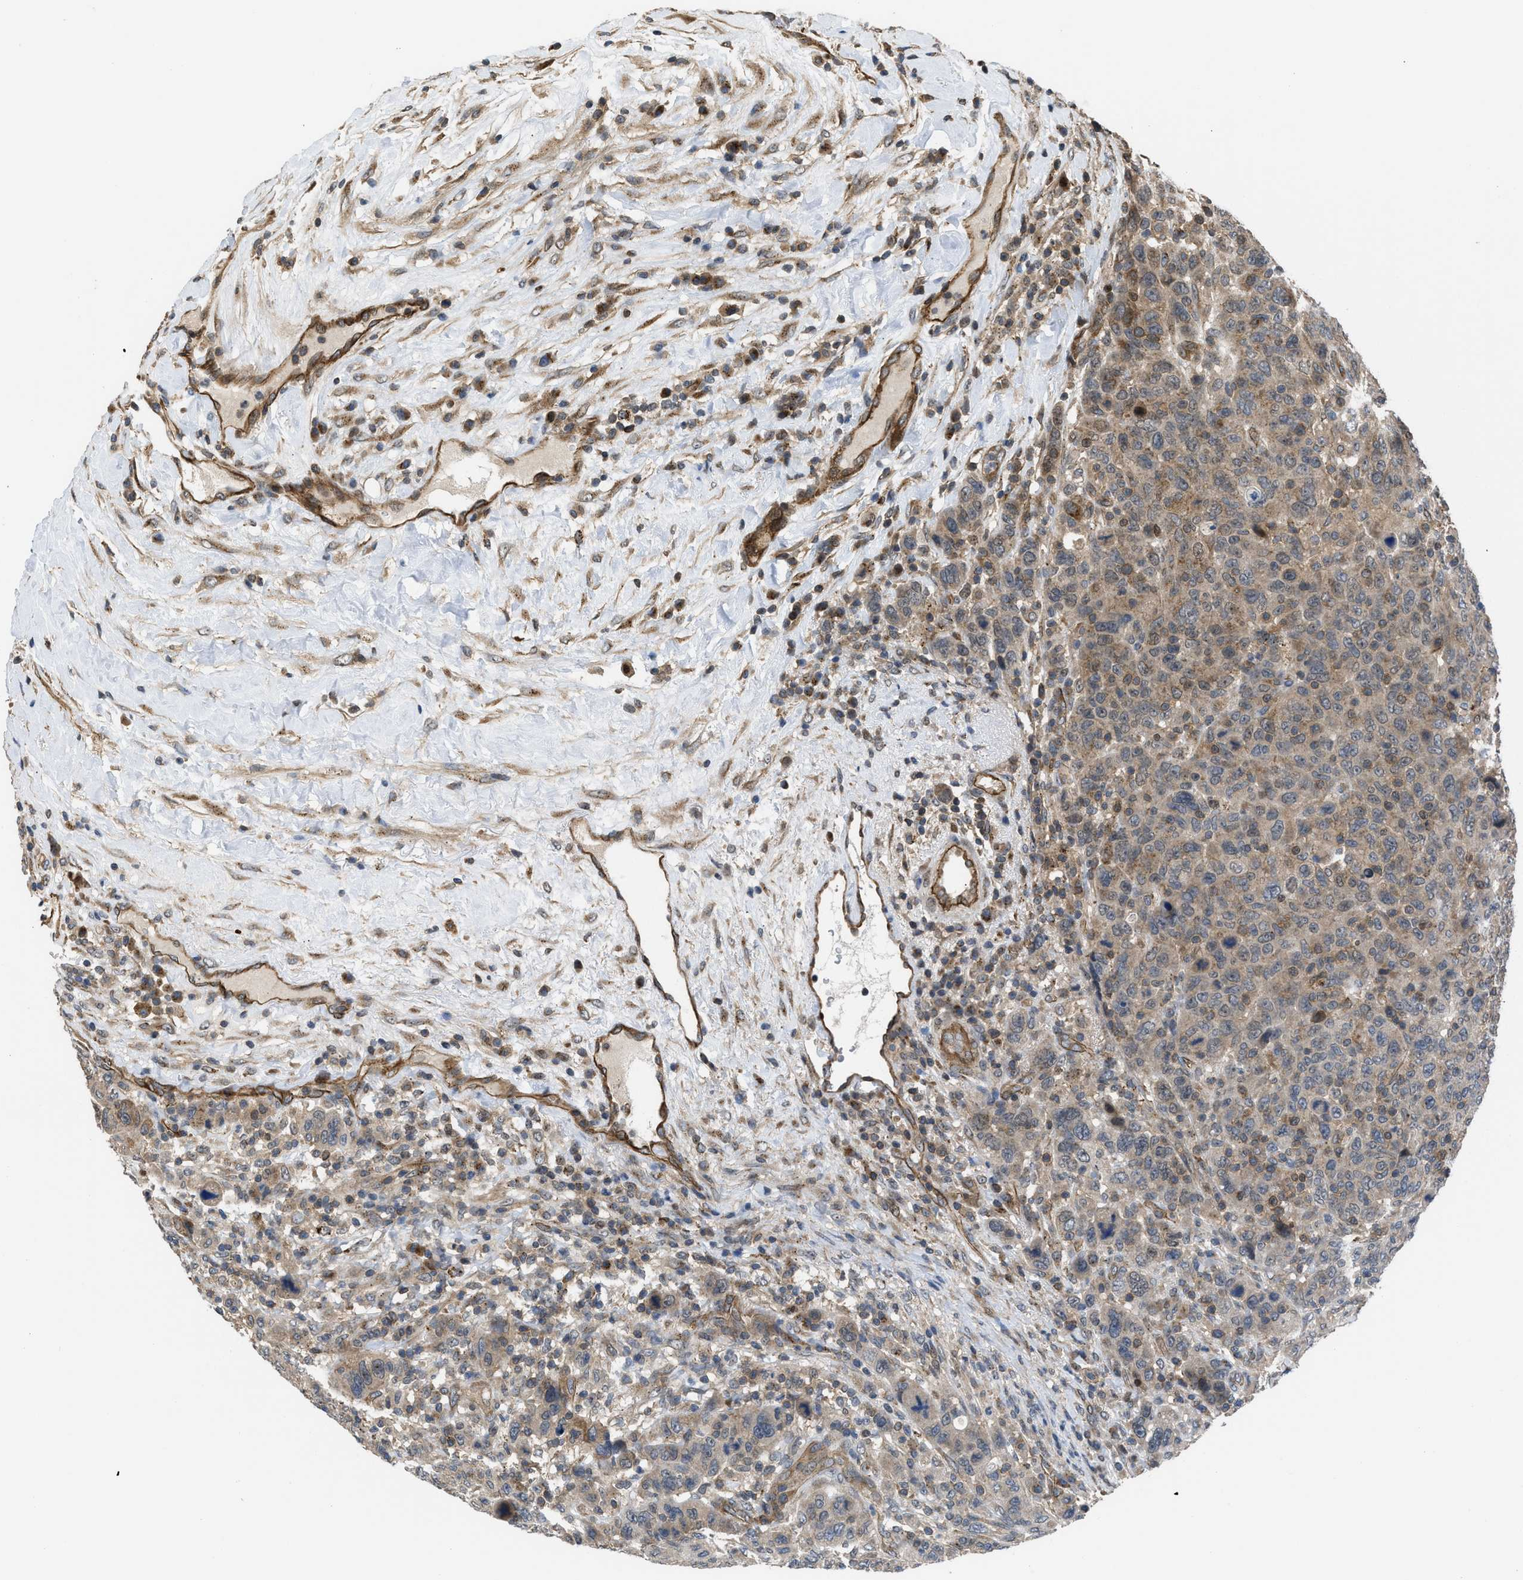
{"staining": {"intensity": "weak", "quantity": ">75%", "location": "cytoplasmic/membranous"}, "tissue": "breast cancer", "cell_type": "Tumor cells", "image_type": "cancer", "snomed": [{"axis": "morphology", "description": "Duct carcinoma"}, {"axis": "topography", "description": "Breast"}], "caption": "Breast cancer stained with IHC shows weak cytoplasmic/membranous expression in about >75% of tumor cells. The protein is shown in brown color, while the nuclei are stained blue.", "gene": "GPATCH2L", "patient": {"sex": "female", "age": 37}}